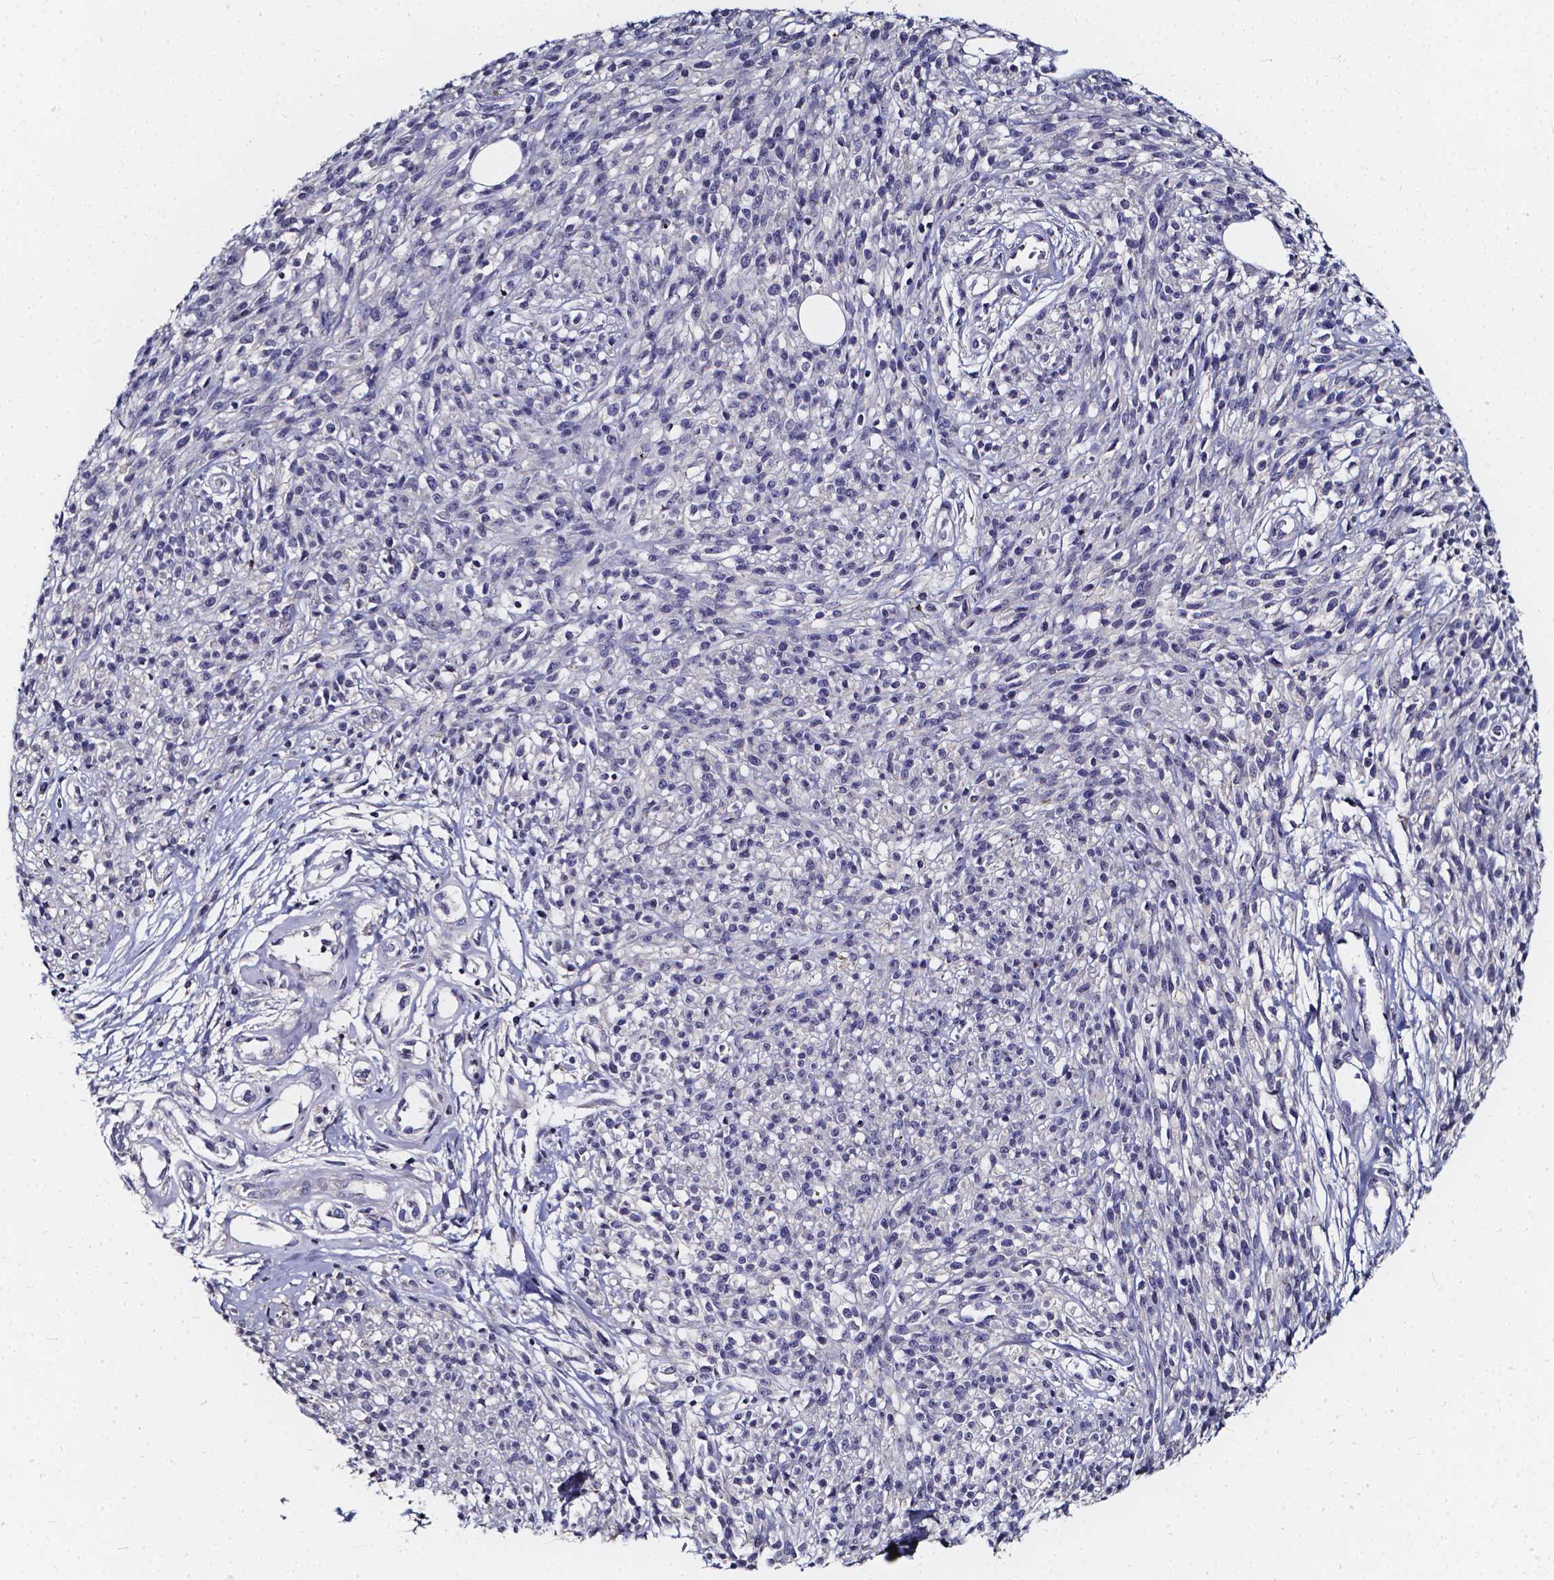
{"staining": {"intensity": "negative", "quantity": "none", "location": "none"}, "tissue": "melanoma", "cell_type": "Tumor cells", "image_type": "cancer", "snomed": [{"axis": "morphology", "description": "Malignant melanoma, NOS"}, {"axis": "topography", "description": "Skin"}, {"axis": "topography", "description": "Skin of trunk"}], "caption": "The IHC photomicrograph has no significant staining in tumor cells of malignant melanoma tissue.", "gene": "SOWAHA", "patient": {"sex": "male", "age": 74}}